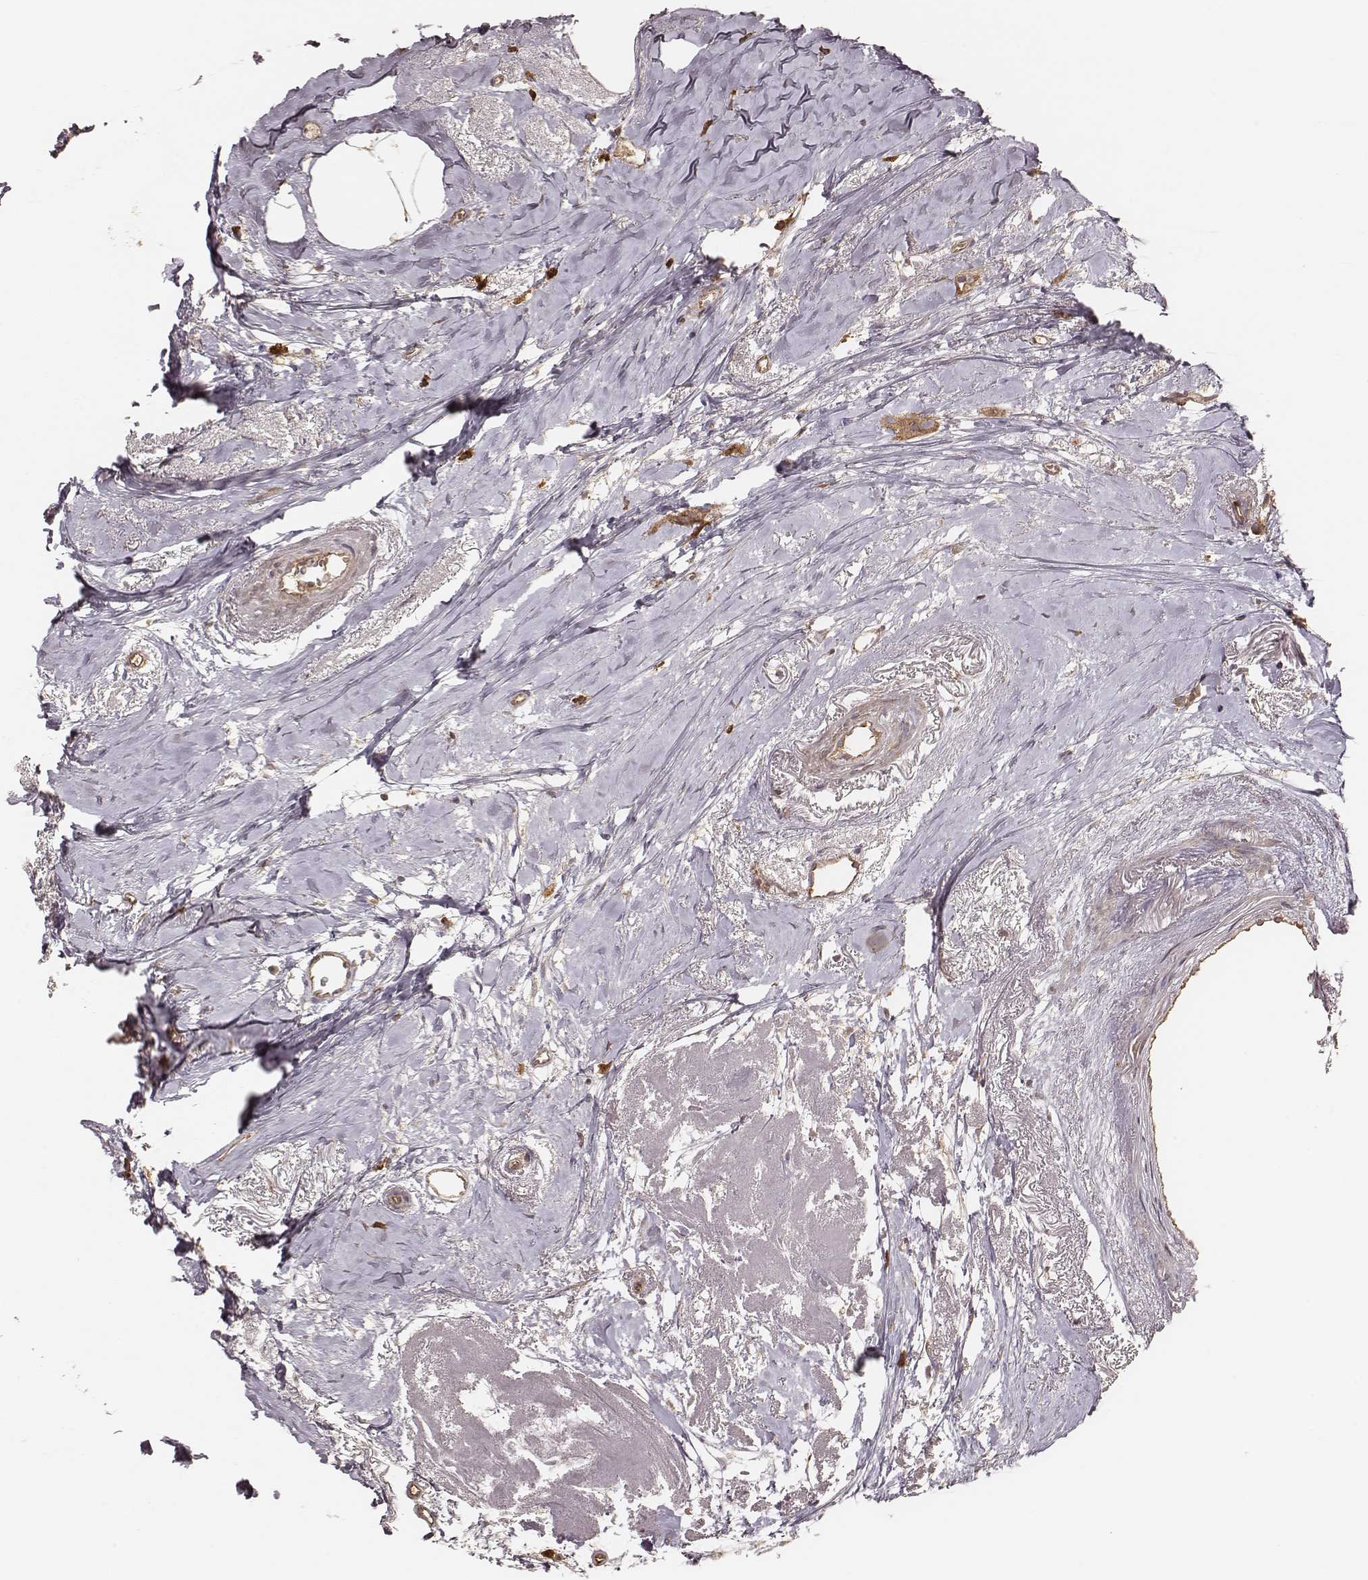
{"staining": {"intensity": "moderate", "quantity": ">75%", "location": "cytoplasmic/membranous"}, "tissue": "breast cancer", "cell_type": "Tumor cells", "image_type": "cancer", "snomed": [{"axis": "morphology", "description": "Duct carcinoma"}, {"axis": "topography", "description": "Breast"}], "caption": "There is medium levels of moderate cytoplasmic/membranous positivity in tumor cells of breast intraductal carcinoma, as demonstrated by immunohistochemical staining (brown color).", "gene": "CARS1", "patient": {"sex": "female", "age": 40}}